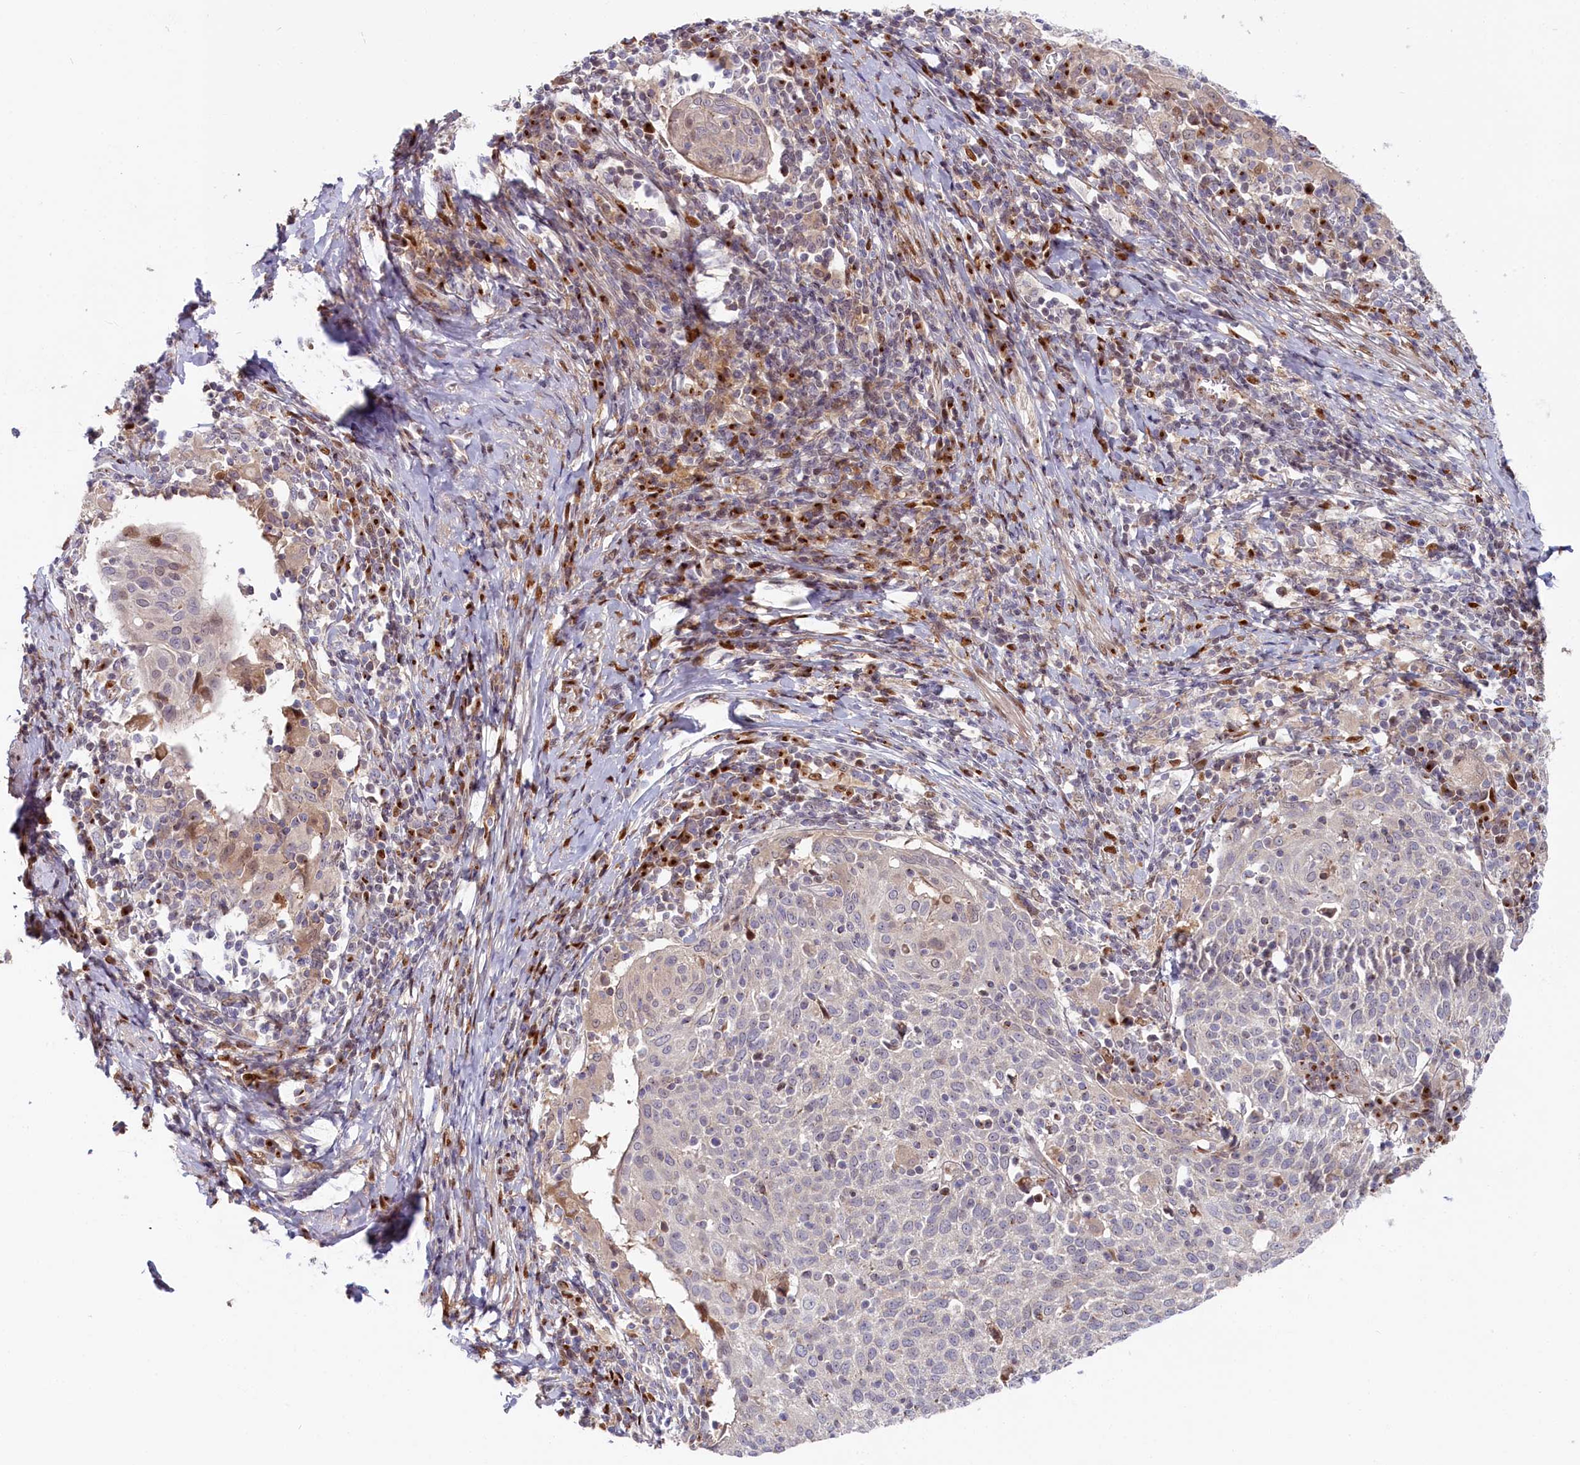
{"staining": {"intensity": "negative", "quantity": "none", "location": "none"}, "tissue": "cervical cancer", "cell_type": "Tumor cells", "image_type": "cancer", "snomed": [{"axis": "morphology", "description": "Squamous cell carcinoma, NOS"}, {"axis": "topography", "description": "Cervix"}], "caption": "An IHC micrograph of cervical cancer is shown. There is no staining in tumor cells of cervical cancer. The staining was performed using DAB (3,3'-diaminobenzidine) to visualize the protein expression in brown, while the nuclei were stained in blue with hematoxylin (Magnification: 20x).", "gene": "CHST12", "patient": {"sex": "female", "age": 52}}